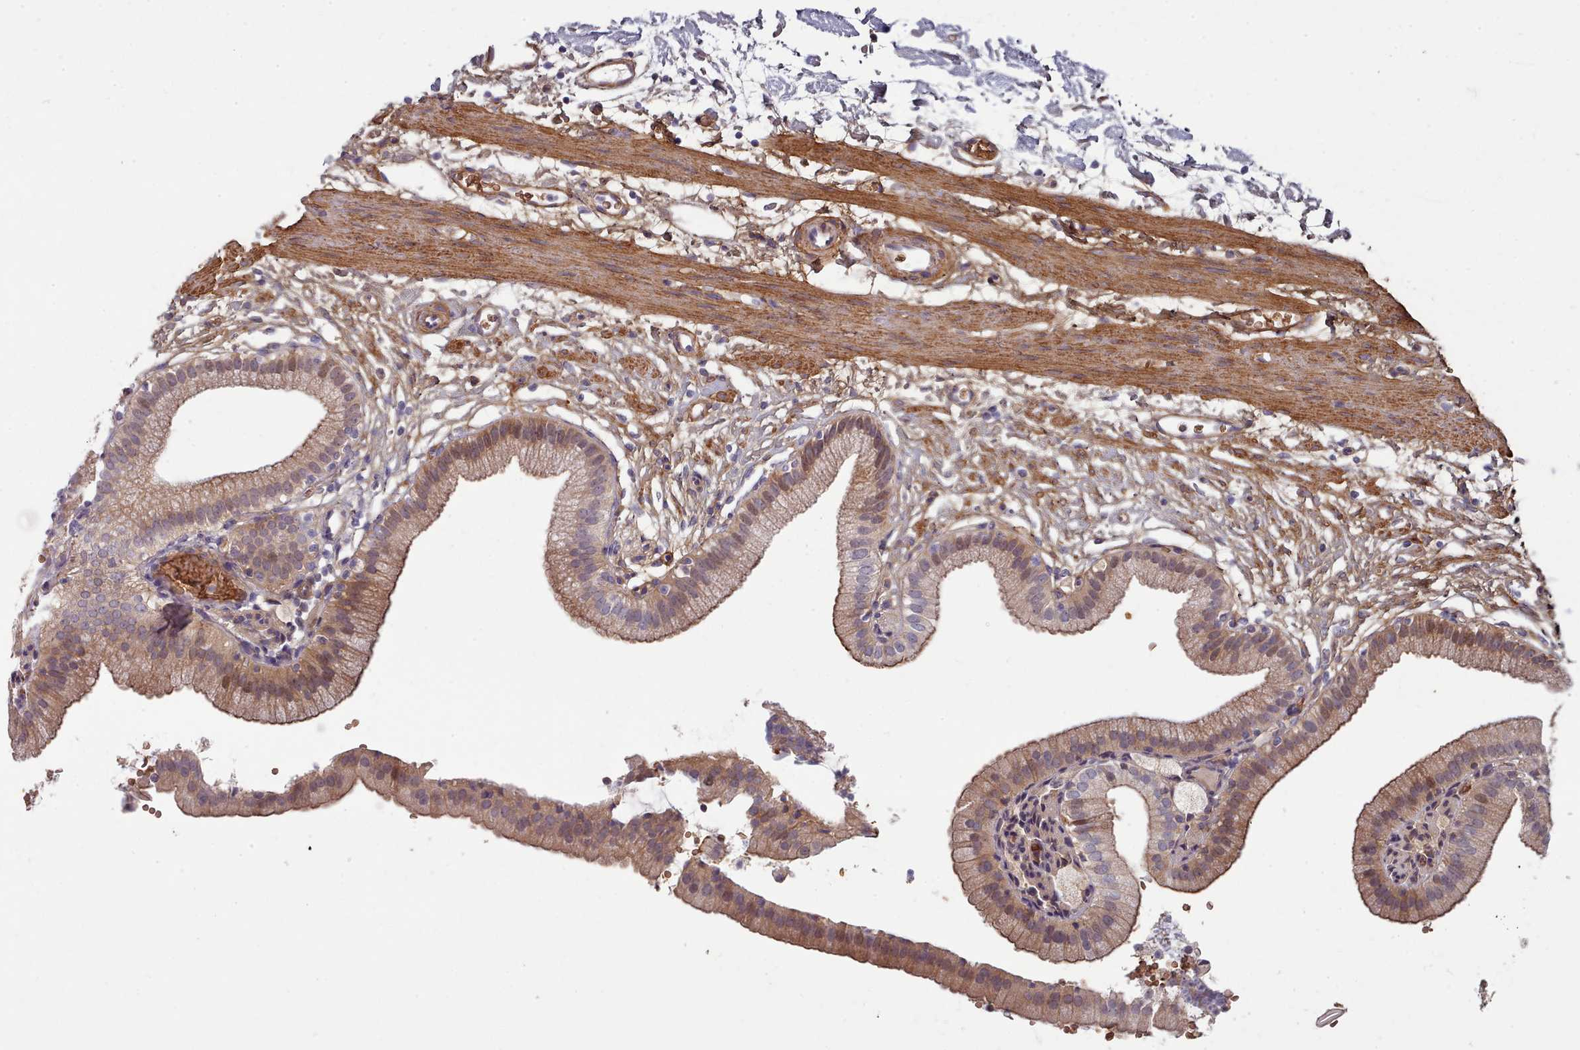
{"staining": {"intensity": "moderate", "quantity": ">75%", "location": "cytoplasmic/membranous,nuclear"}, "tissue": "gallbladder", "cell_type": "Glandular cells", "image_type": "normal", "snomed": [{"axis": "morphology", "description": "Normal tissue, NOS"}, {"axis": "topography", "description": "Gallbladder"}], "caption": "Immunohistochemistry (IHC) image of unremarkable gallbladder: human gallbladder stained using immunohistochemistry (IHC) shows medium levels of moderate protein expression localized specifically in the cytoplasmic/membranous,nuclear of glandular cells, appearing as a cytoplasmic/membranous,nuclear brown color.", "gene": "CLNS1A", "patient": {"sex": "male", "age": 55}}